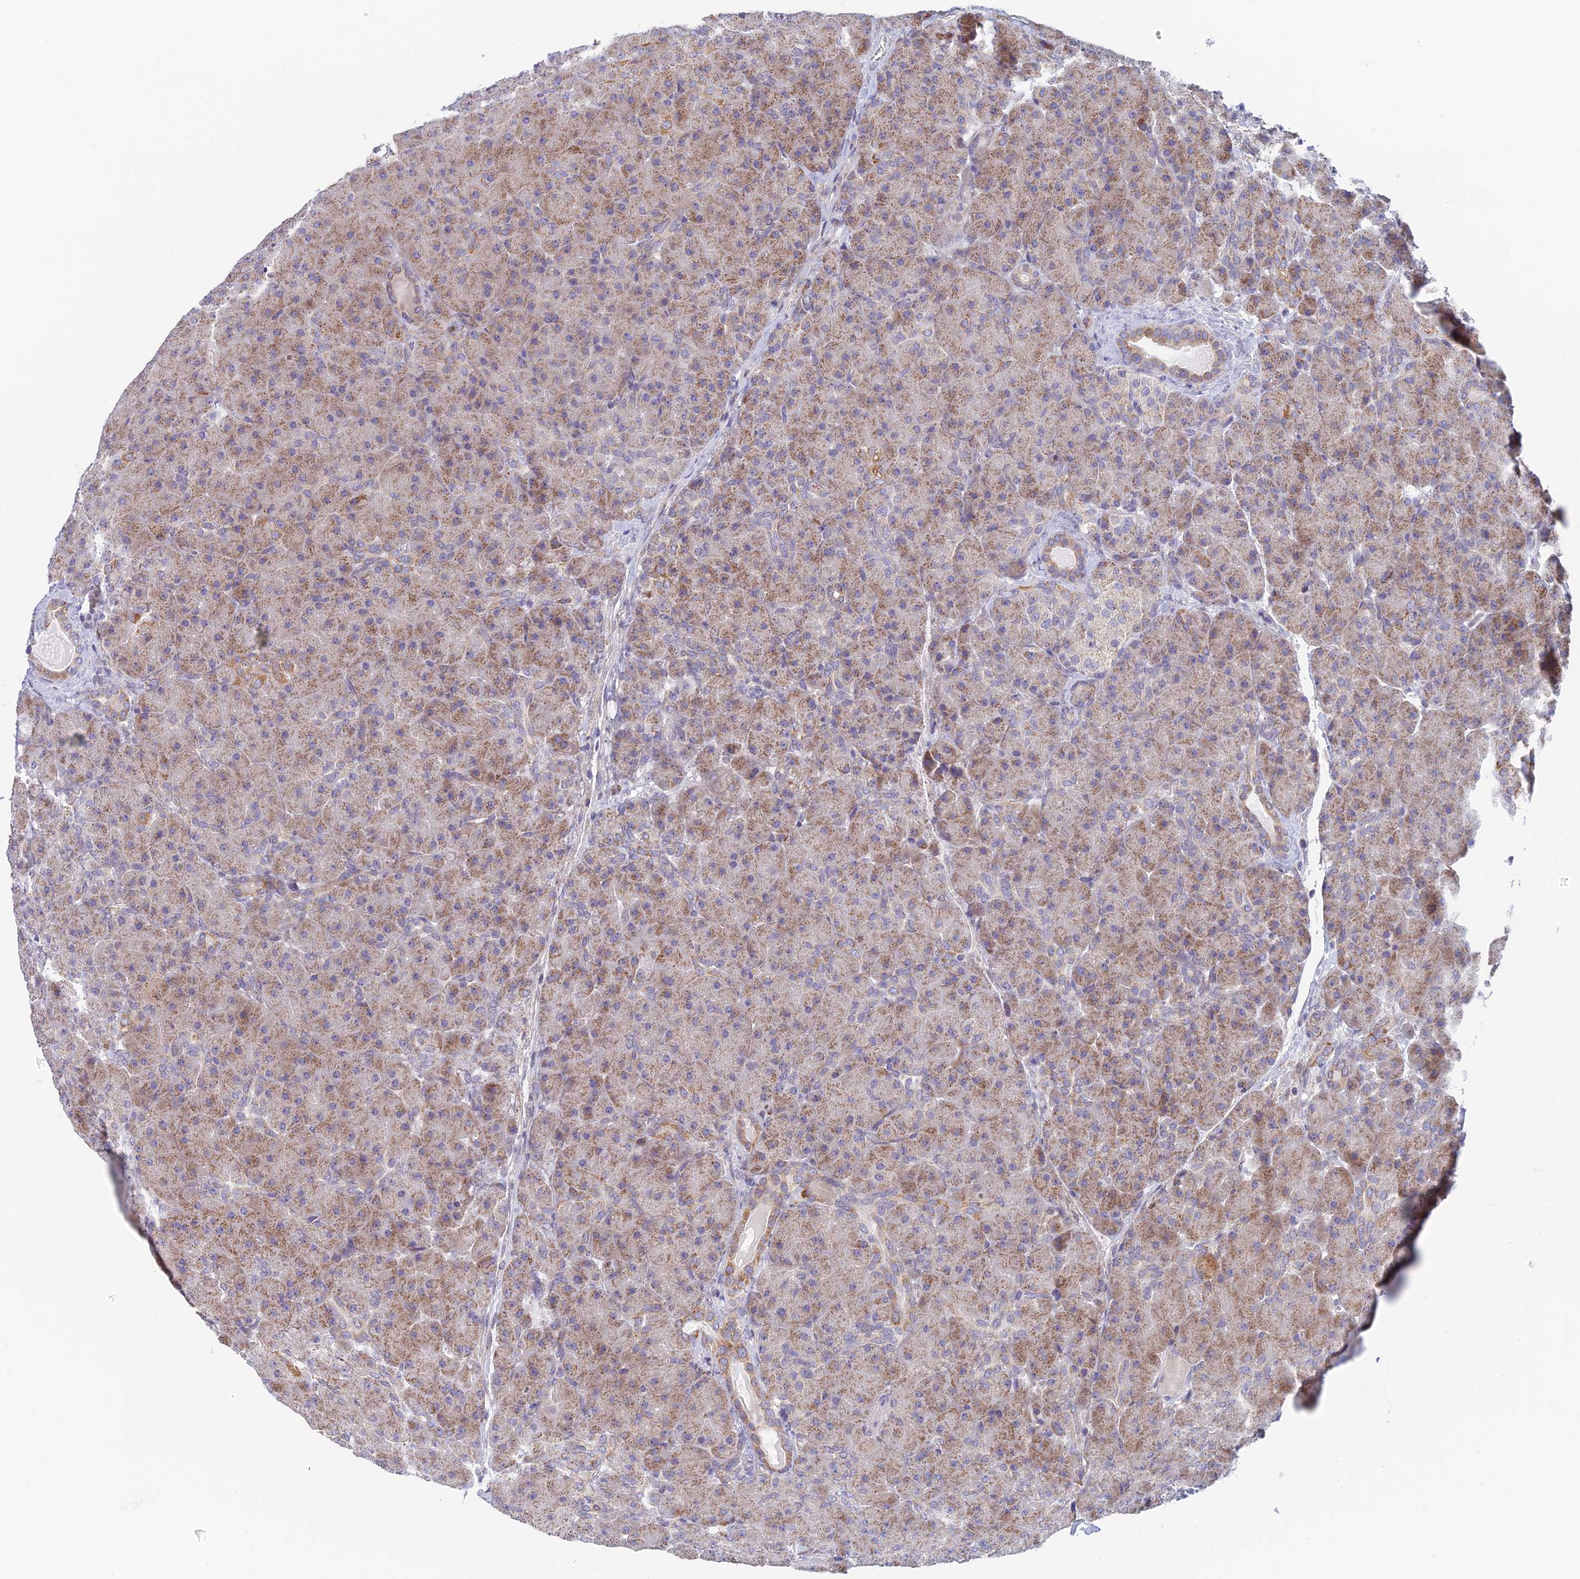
{"staining": {"intensity": "moderate", "quantity": ">75%", "location": "cytoplasmic/membranous"}, "tissue": "pancreas", "cell_type": "Exocrine glandular cells", "image_type": "normal", "snomed": [{"axis": "morphology", "description": "Normal tissue, NOS"}, {"axis": "topography", "description": "Pancreas"}], "caption": "Immunohistochemistry (IHC) (DAB) staining of benign pancreas exhibits moderate cytoplasmic/membranous protein expression in approximately >75% of exocrine glandular cells.", "gene": "REXO5", "patient": {"sex": "male", "age": 66}}